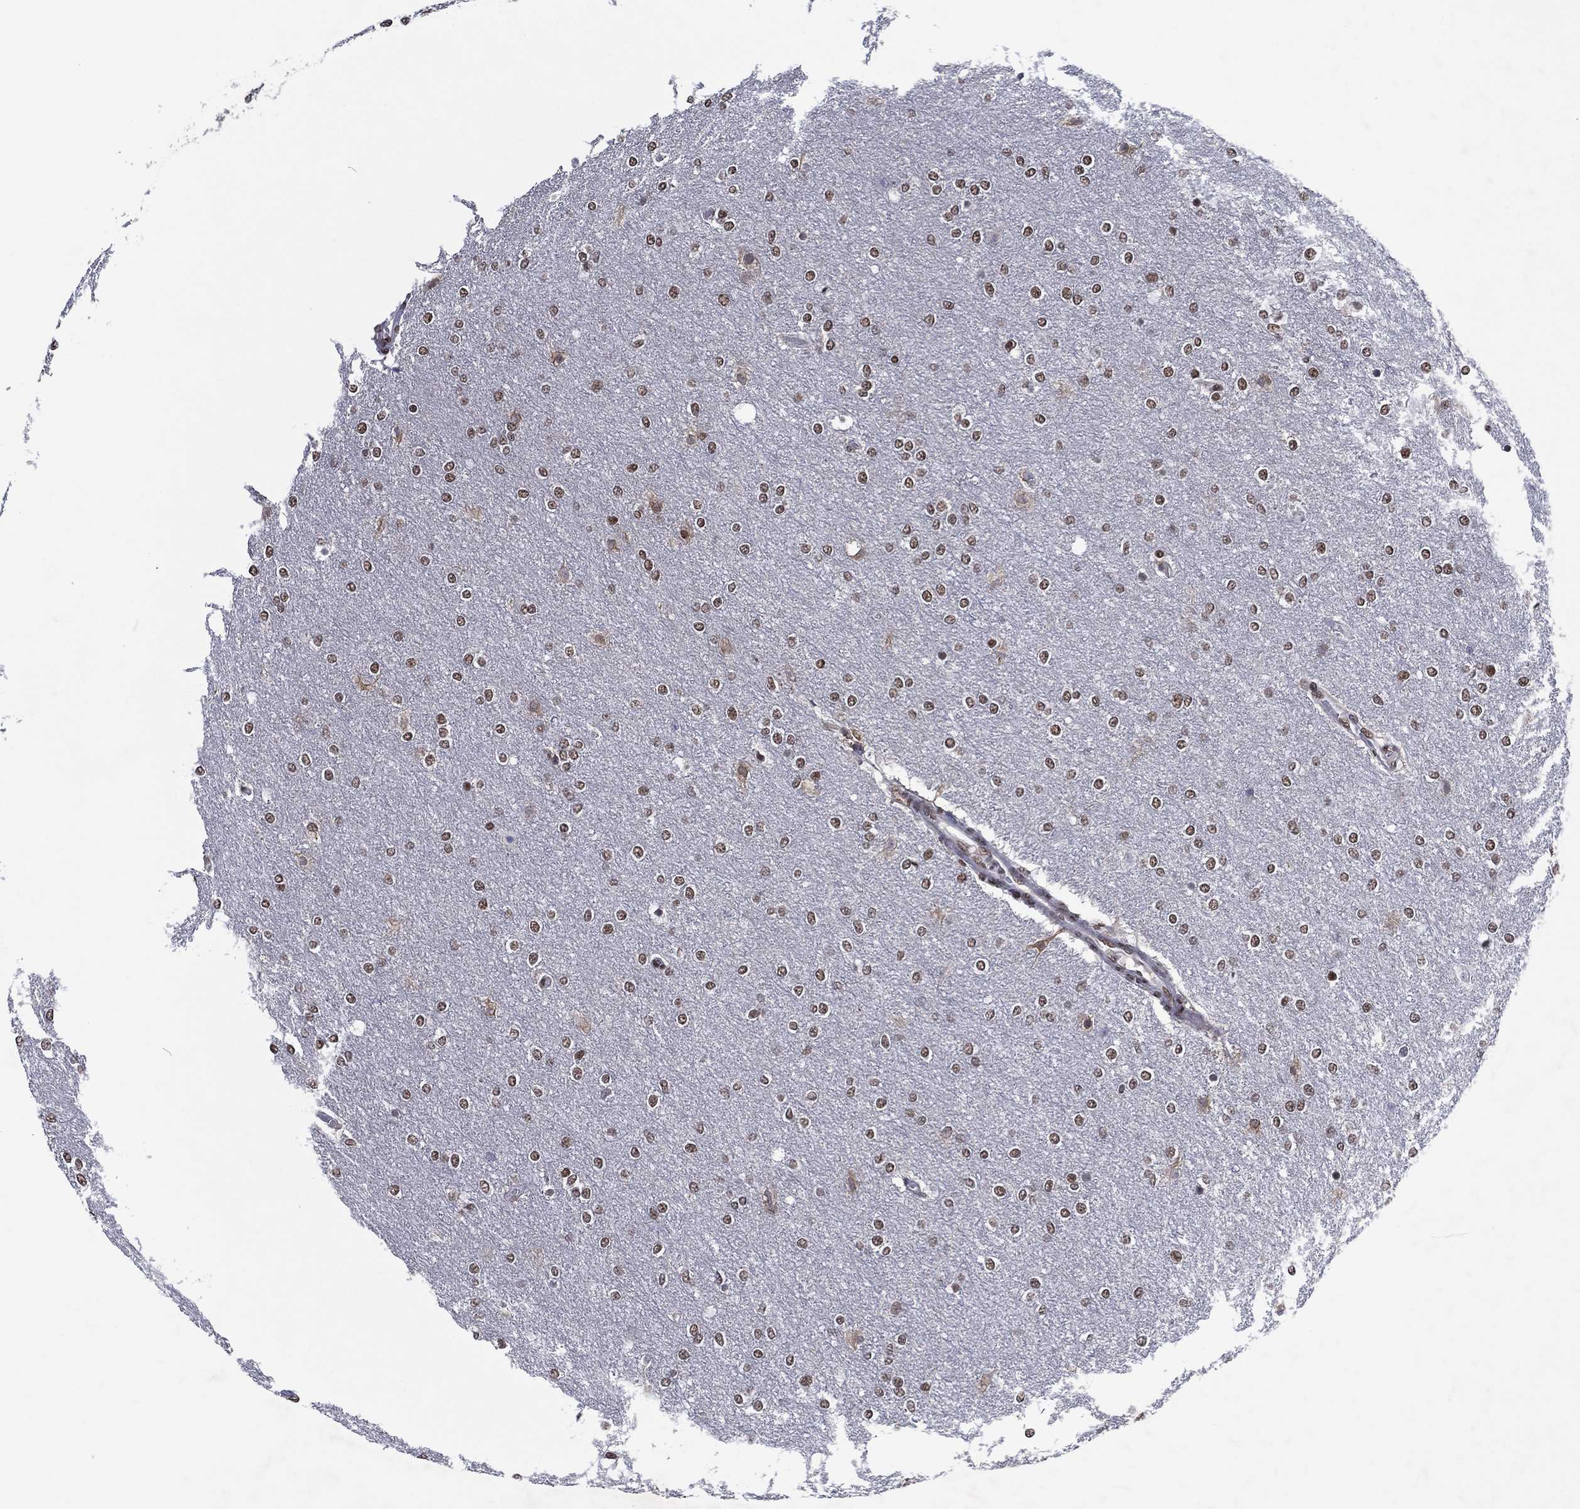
{"staining": {"intensity": "moderate", "quantity": ">75%", "location": "nuclear"}, "tissue": "glioma", "cell_type": "Tumor cells", "image_type": "cancer", "snomed": [{"axis": "morphology", "description": "Glioma, malignant, High grade"}, {"axis": "topography", "description": "Brain"}], "caption": "About >75% of tumor cells in human malignant glioma (high-grade) show moderate nuclear protein expression as visualized by brown immunohistochemical staining.", "gene": "ZBTB42", "patient": {"sex": "female", "age": 61}}